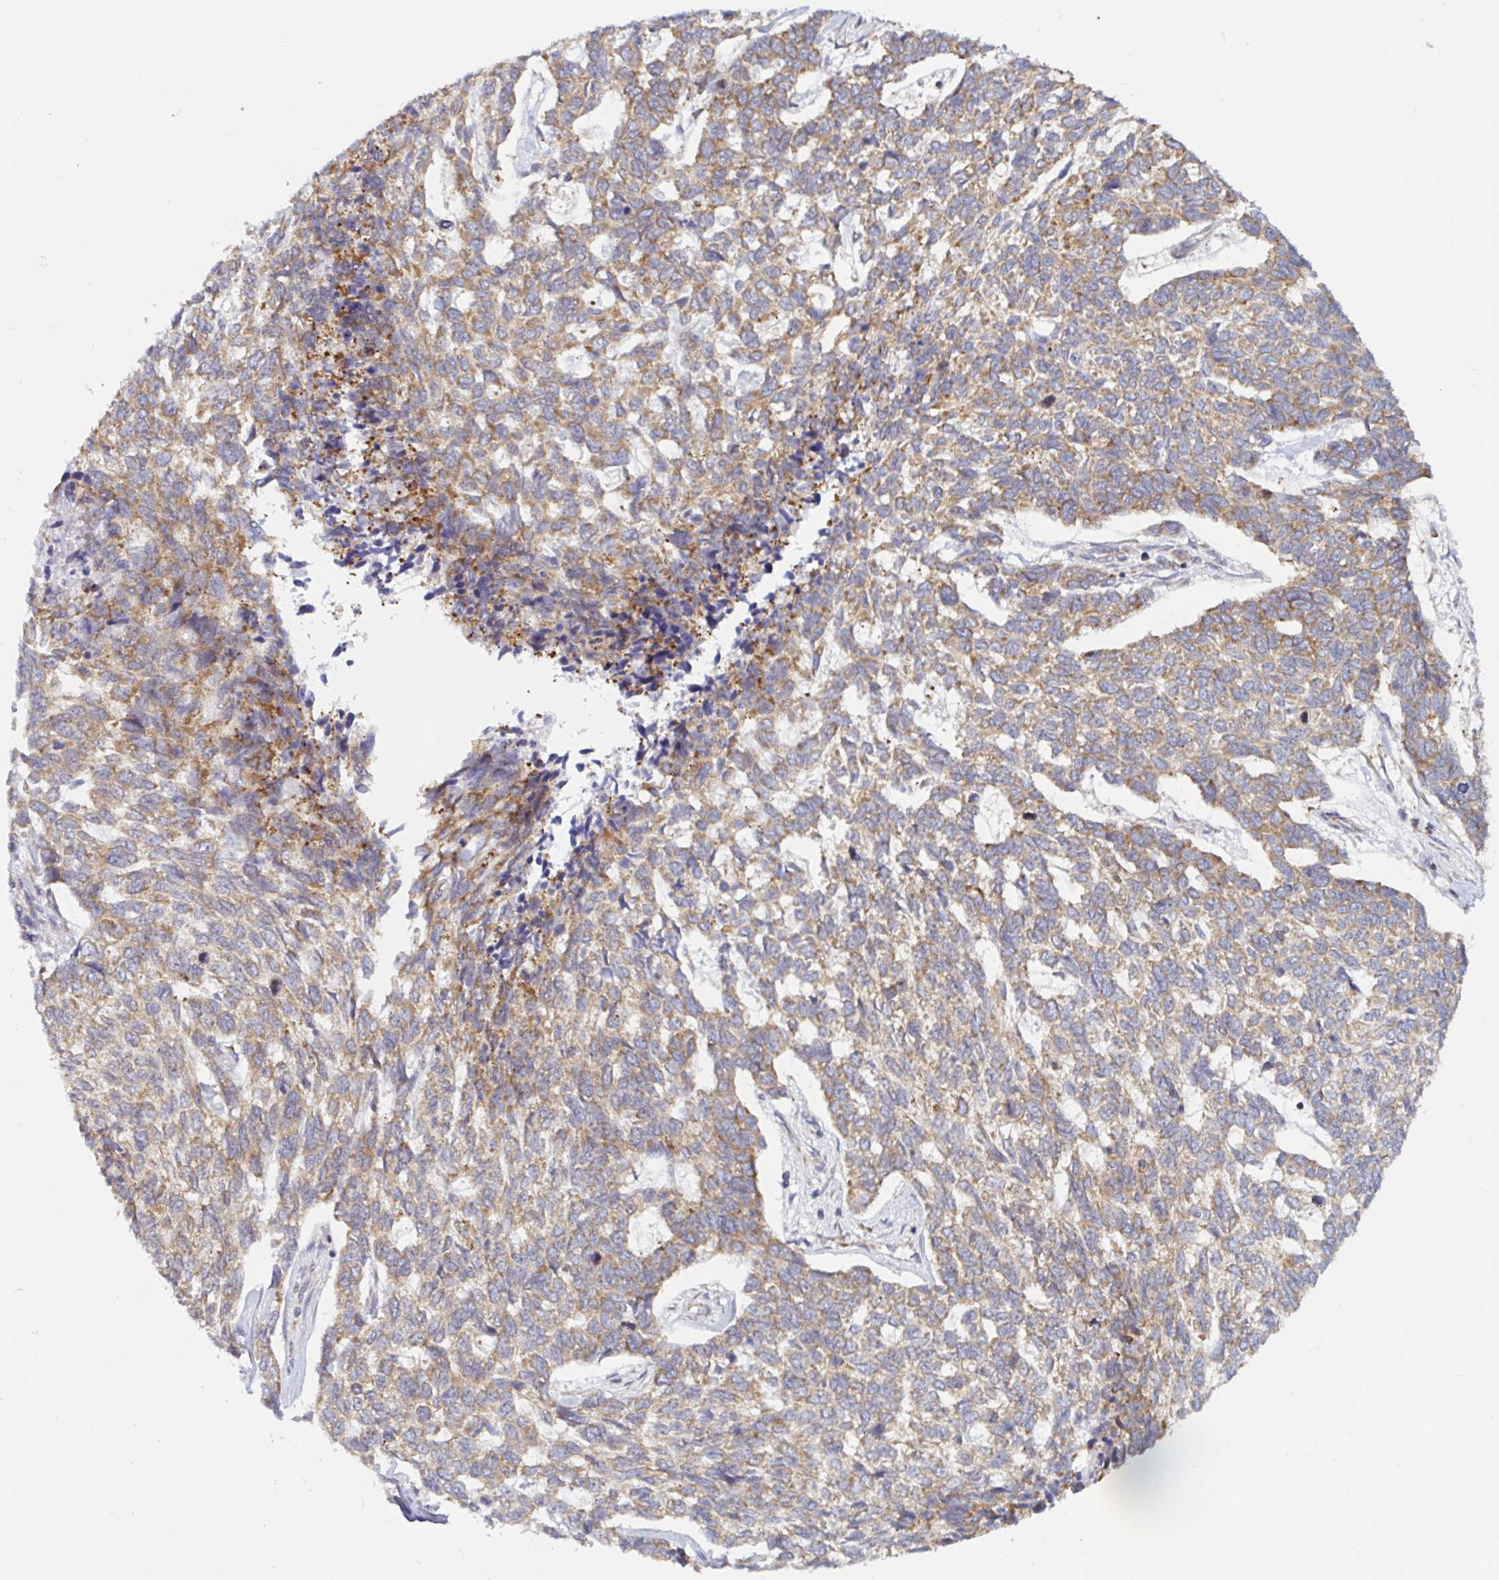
{"staining": {"intensity": "moderate", "quantity": ">75%", "location": "cytoplasmic/membranous"}, "tissue": "skin cancer", "cell_type": "Tumor cells", "image_type": "cancer", "snomed": [{"axis": "morphology", "description": "Basal cell carcinoma"}, {"axis": "topography", "description": "Skin"}], "caption": "A micrograph of skin cancer (basal cell carcinoma) stained for a protein demonstrates moderate cytoplasmic/membranous brown staining in tumor cells.", "gene": "LARP1", "patient": {"sex": "female", "age": 65}}